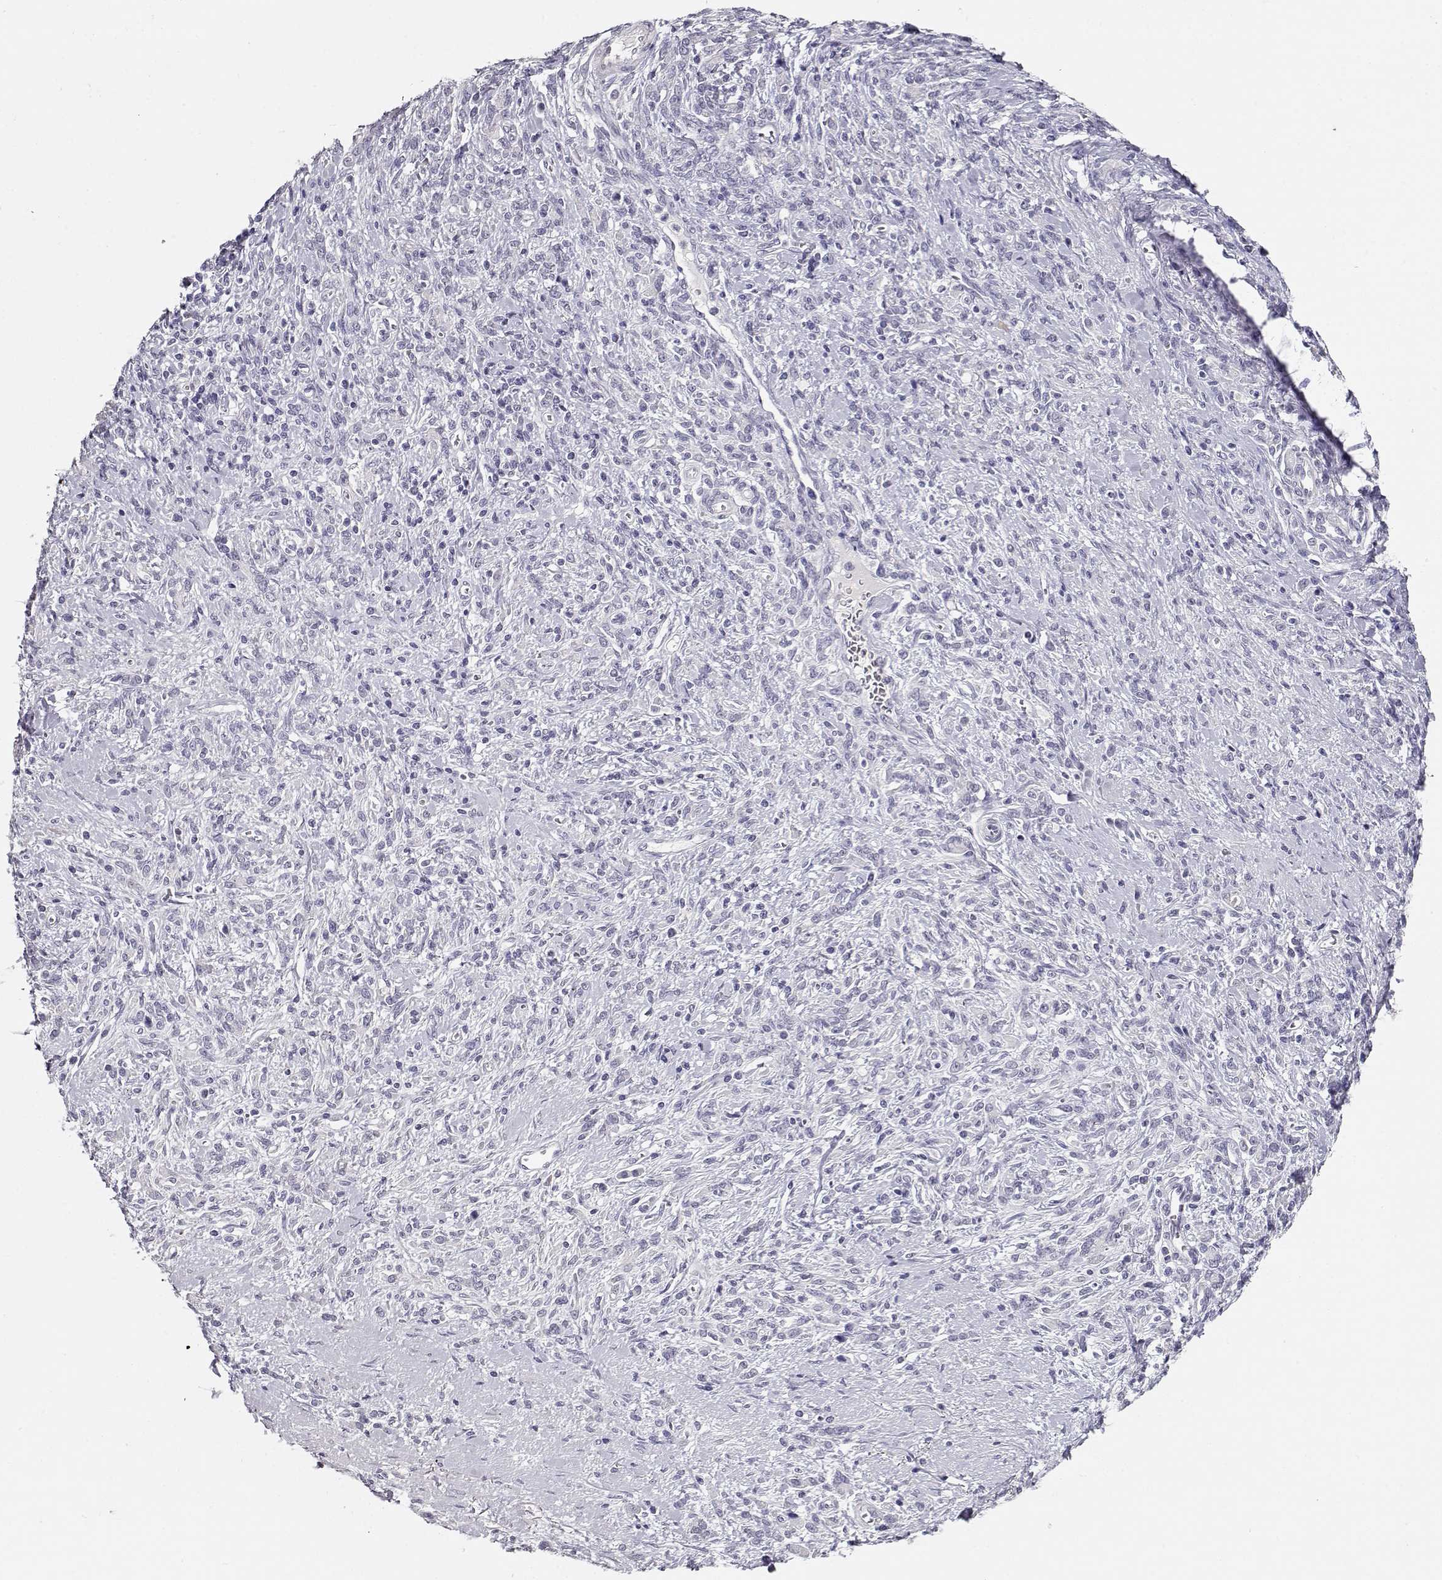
{"staining": {"intensity": "negative", "quantity": "none", "location": "none"}, "tissue": "stomach cancer", "cell_type": "Tumor cells", "image_type": "cancer", "snomed": [{"axis": "morphology", "description": "Adenocarcinoma, NOS"}, {"axis": "topography", "description": "Stomach"}], "caption": "Immunohistochemistry of stomach cancer displays no expression in tumor cells. The staining was performed using DAB to visualize the protein expression in brown, while the nuclei were stained in blue with hematoxylin (Magnification: 20x).", "gene": "MAGEC1", "patient": {"sex": "female", "age": 57}}